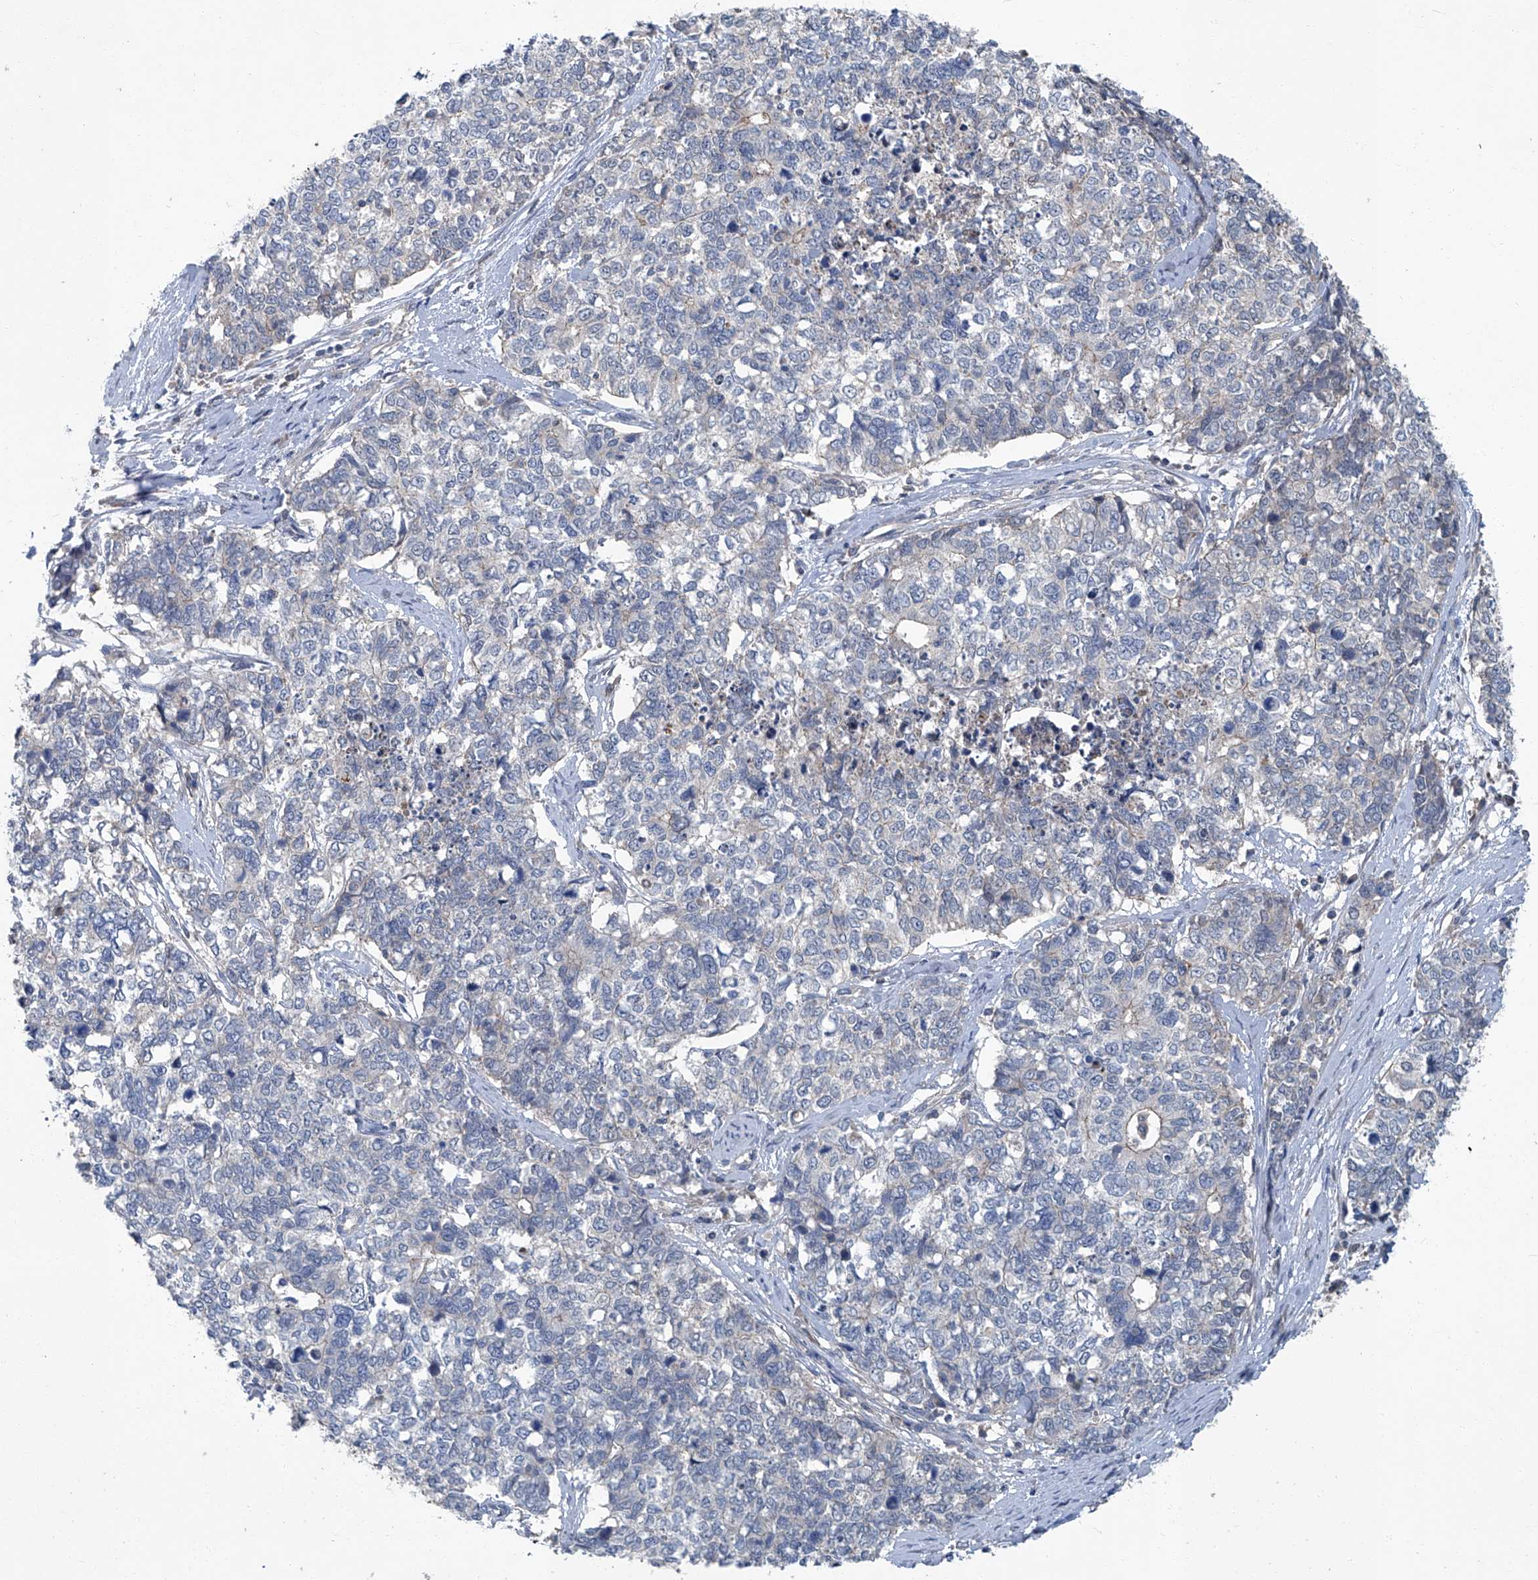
{"staining": {"intensity": "negative", "quantity": "none", "location": "none"}, "tissue": "cervical cancer", "cell_type": "Tumor cells", "image_type": "cancer", "snomed": [{"axis": "morphology", "description": "Squamous cell carcinoma, NOS"}, {"axis": "topography", "description": "Cervix"}], "caption": "This is an IHC photomicrograph of cervical cancer (squamous cell carcinoma). There is no positivity in tumor cells.", "gene": "ANKRD34A", "patient": {"sex": "female", "age": 63}}